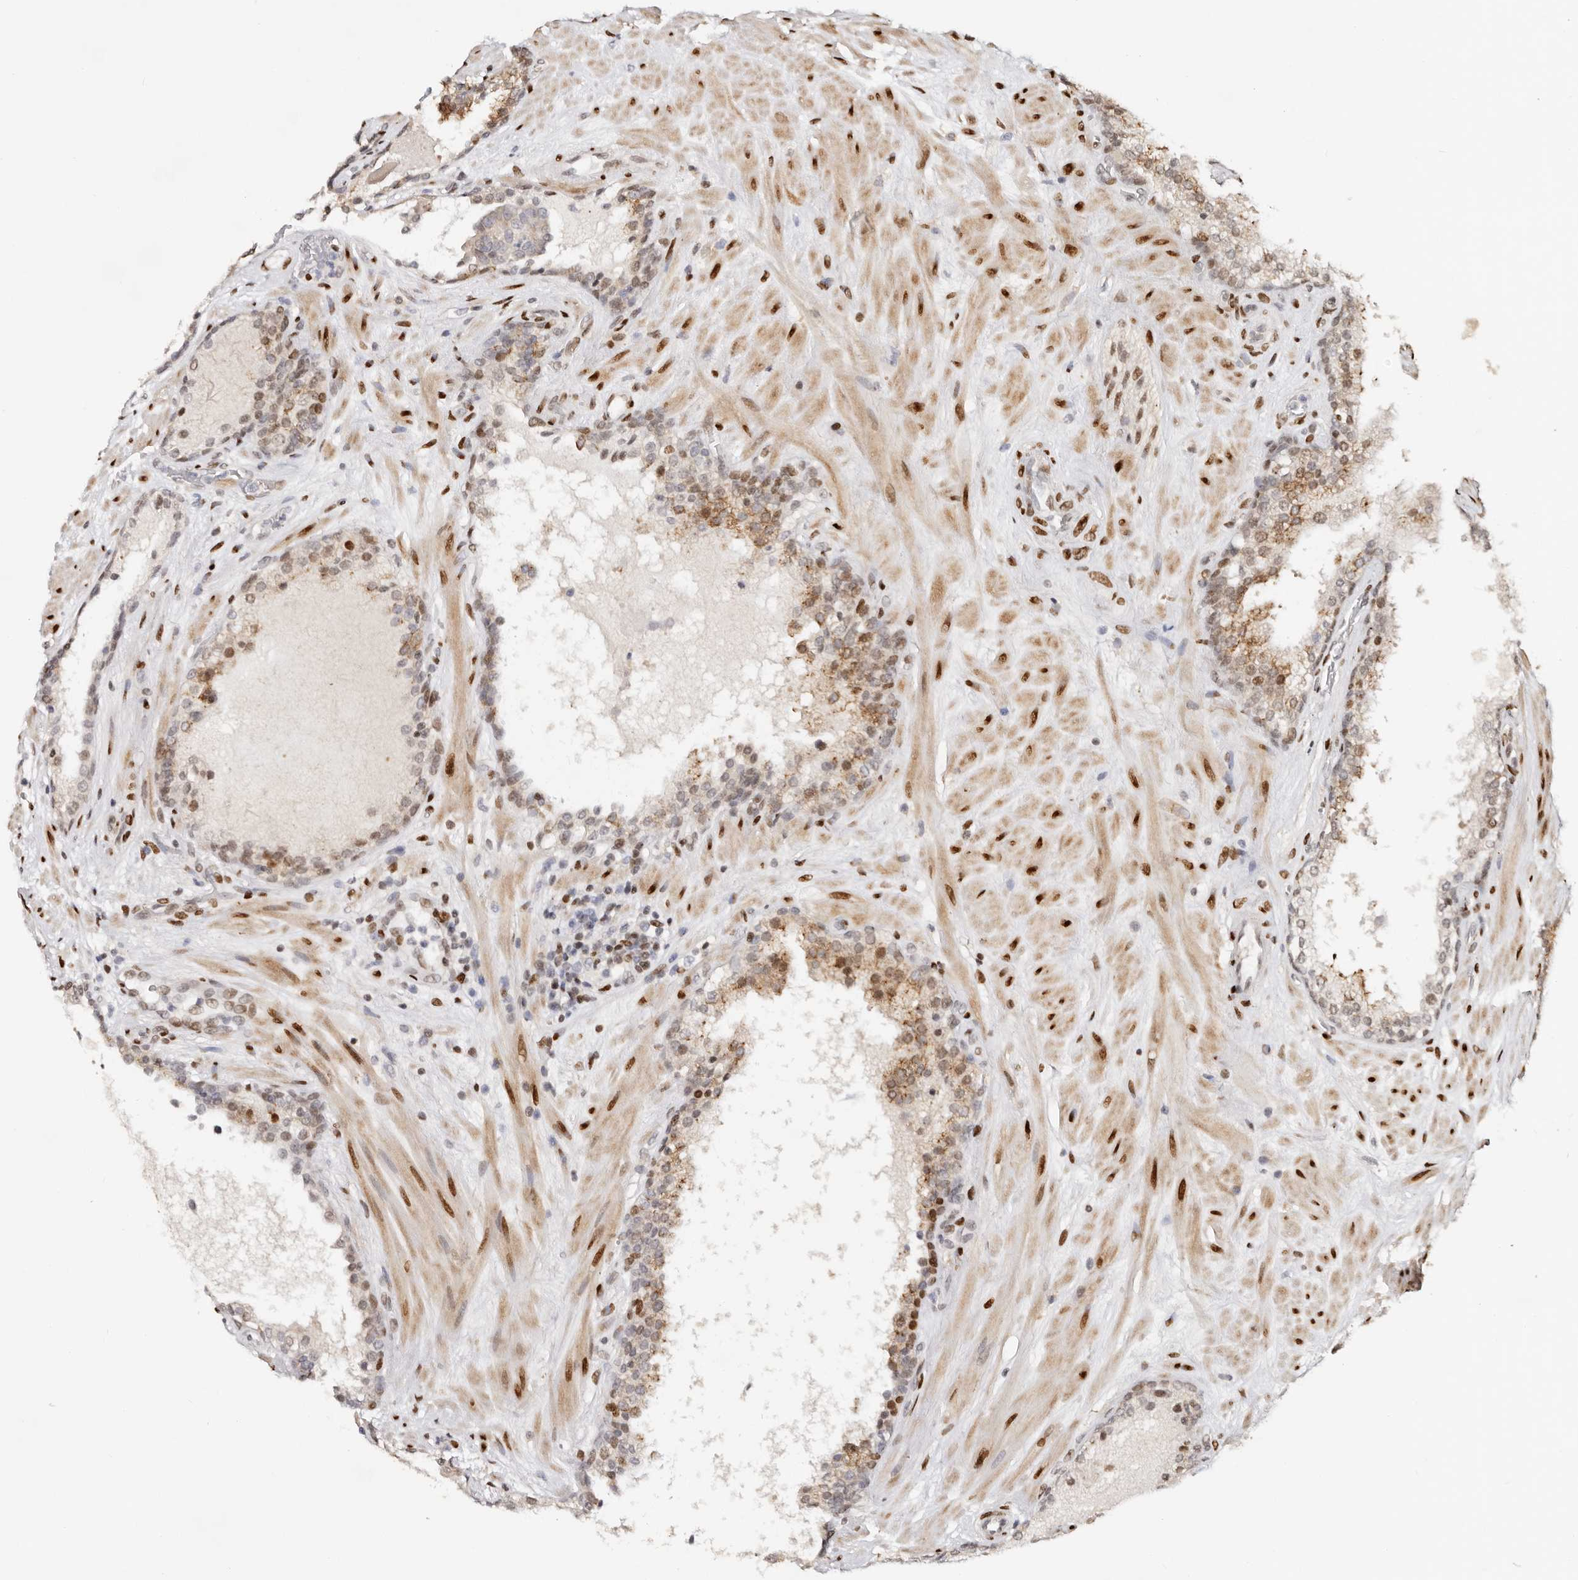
{"staining": {"intensity": "moderate", "quantity": "<25%", "location": "cytoplasmic/membranous,nuclear"}, "tissue": "prostate cancer", "cell_type": "Tumor cells", "image_type": "cancer", "snomed": [{"axis": "morphology", "description": "Adenocarcinoma, High grade"}, {"axis": "topography", "description": "Prostate"}], "caption": "About <25% of tumor cells in prostate cancer (adenocarcinoma (high-grade)) reveal moderate cytoplasmic/membranous and nuclear protein expression as visualized by brown immunohistochemical staining.", "gene": "IQGAP3", "patient": {"sex": "male", "age": 56}}